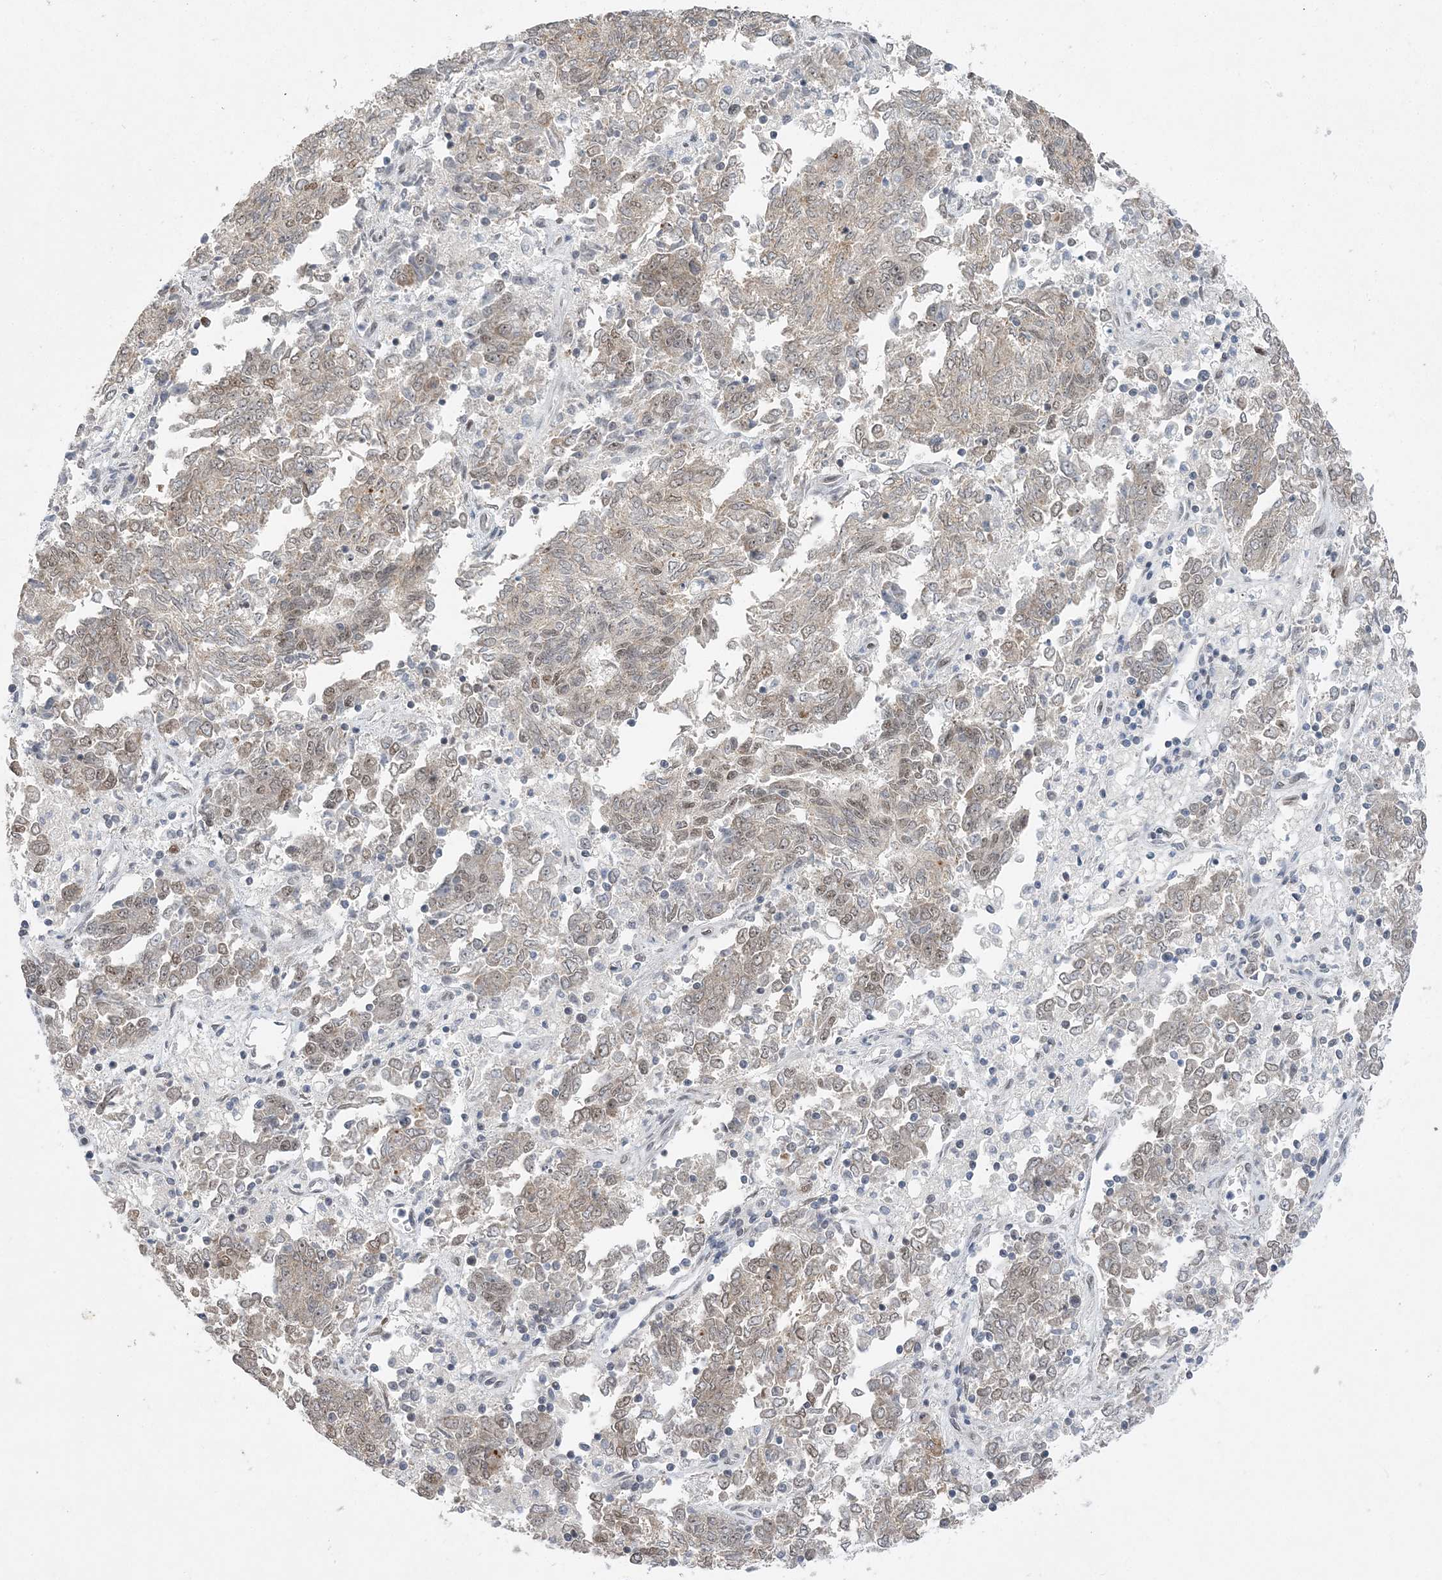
{"staining": {"intensity": "weak", "quantity": "<25%", "location": "nuclear"}, "tissue": "endometrial cancer", "cell_type": "Tumor cells", "image_type": "cancer", "snomed": [{"axis": "morphology", "description": "Adenocarcinoma, NOS"}, {"axis": "topography", "description": "Endometrium"}], "caption": "The micrograph shows no significant expression in tumor cells of endometrial cancer. The staining is performed using DAB (3,3'-diaminobenzidine) brown chromogen with nuclei counter-stained in using hematoxylin.", "gene": "WAC", "patient": {"sex": "female", "age": 80}}